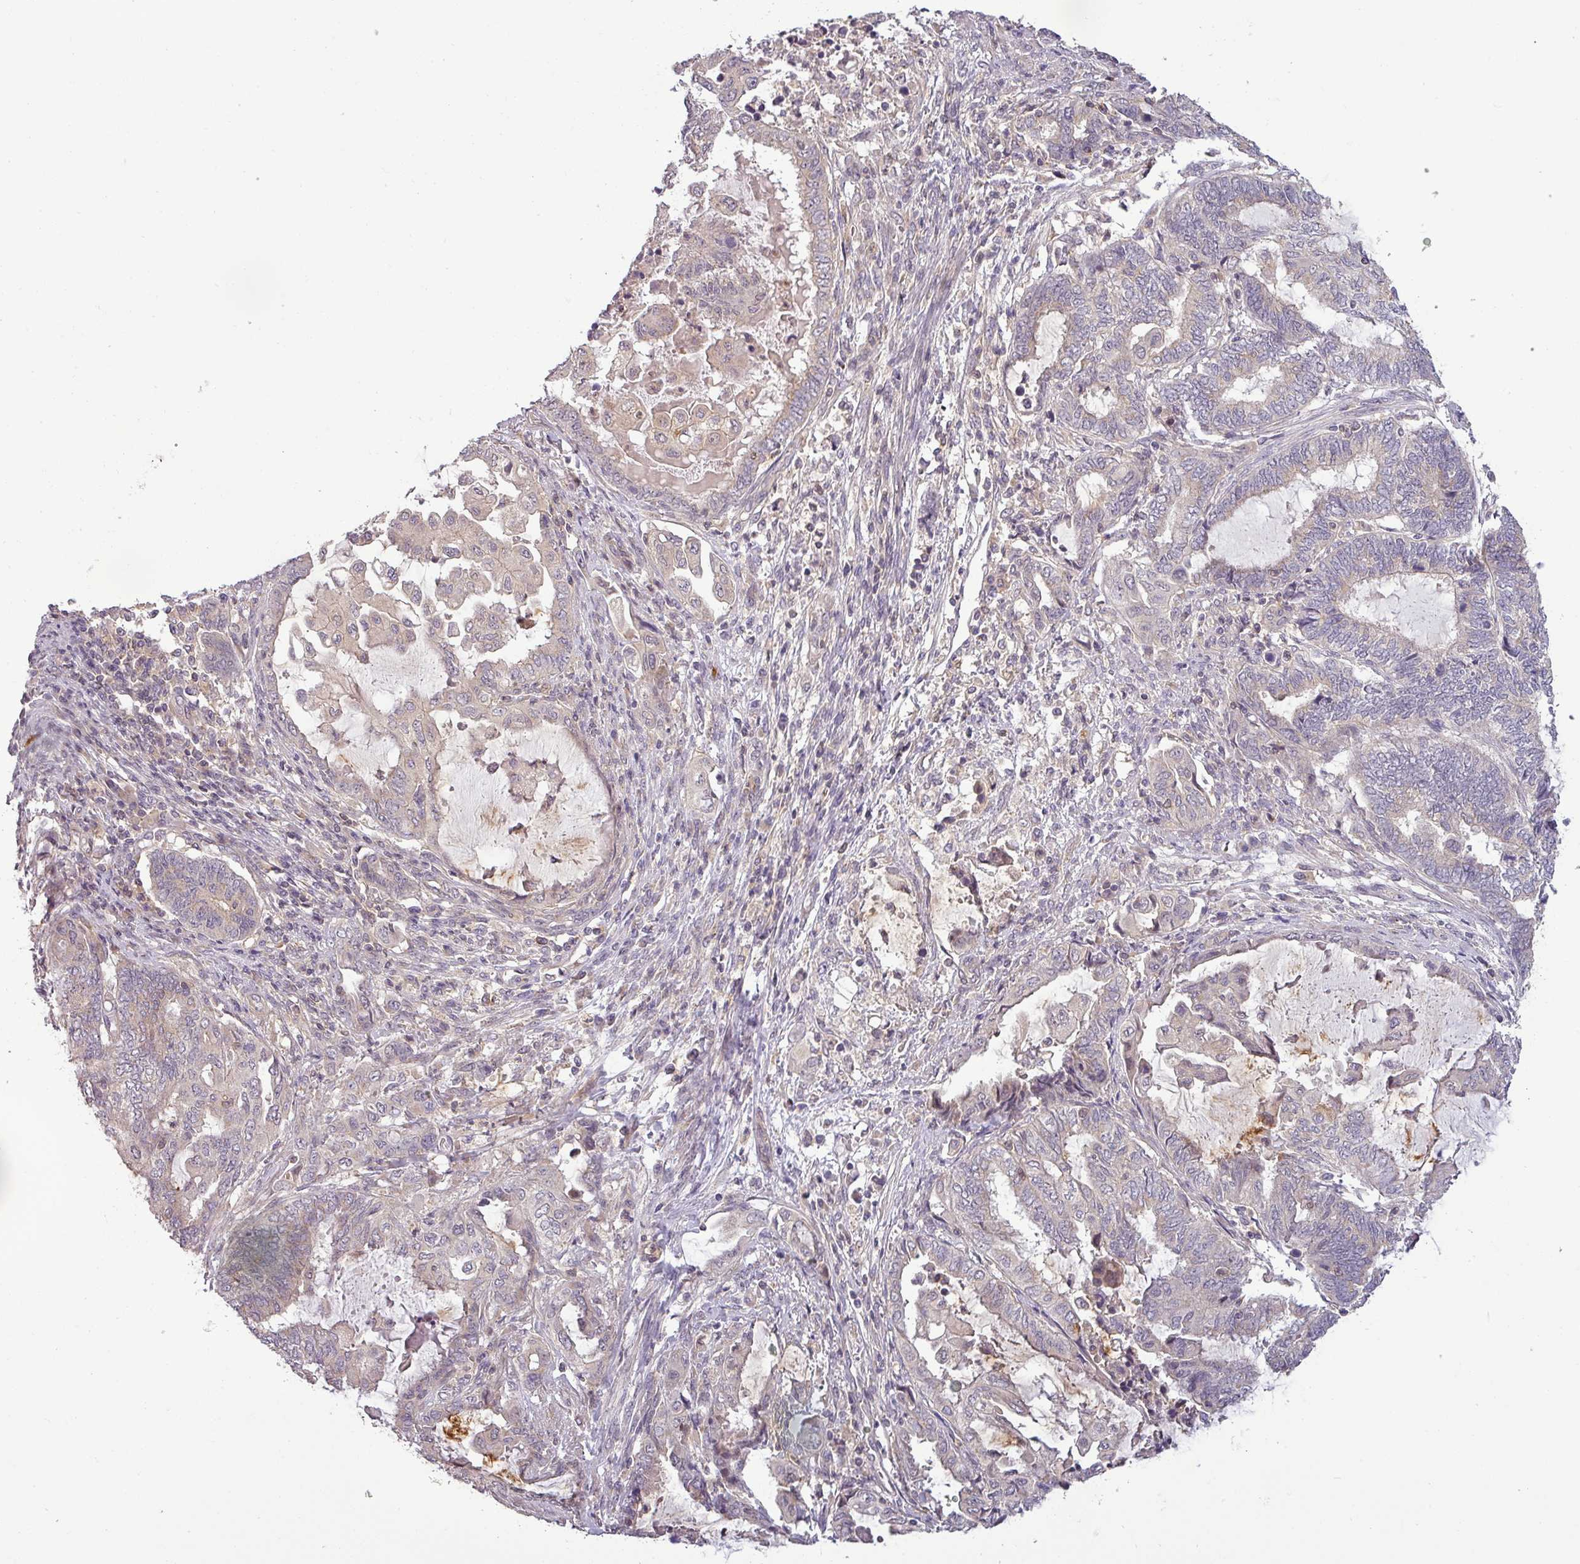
{"staining": {"intensity": "weak", "quantity": "<25%", "location": "cytoplasmic/membranous"}, "tissue": "endometrial cancer", "cell_type": "Tumor cells", "image_type": "cancer", "snomed": [{"axis": "morphology", "description": "Adenocarcinoma, NOS"}, {"axis": "topography", "description": "Uterus"}, {"axis": "topography", "description": "Endometrium"}], "caption": "Image shows no significant protein staining in tumor cells of endometrial cancer (adenocarcinoma).", "gene": "NIN", "patient": {"sex": "female", "age": 70}}